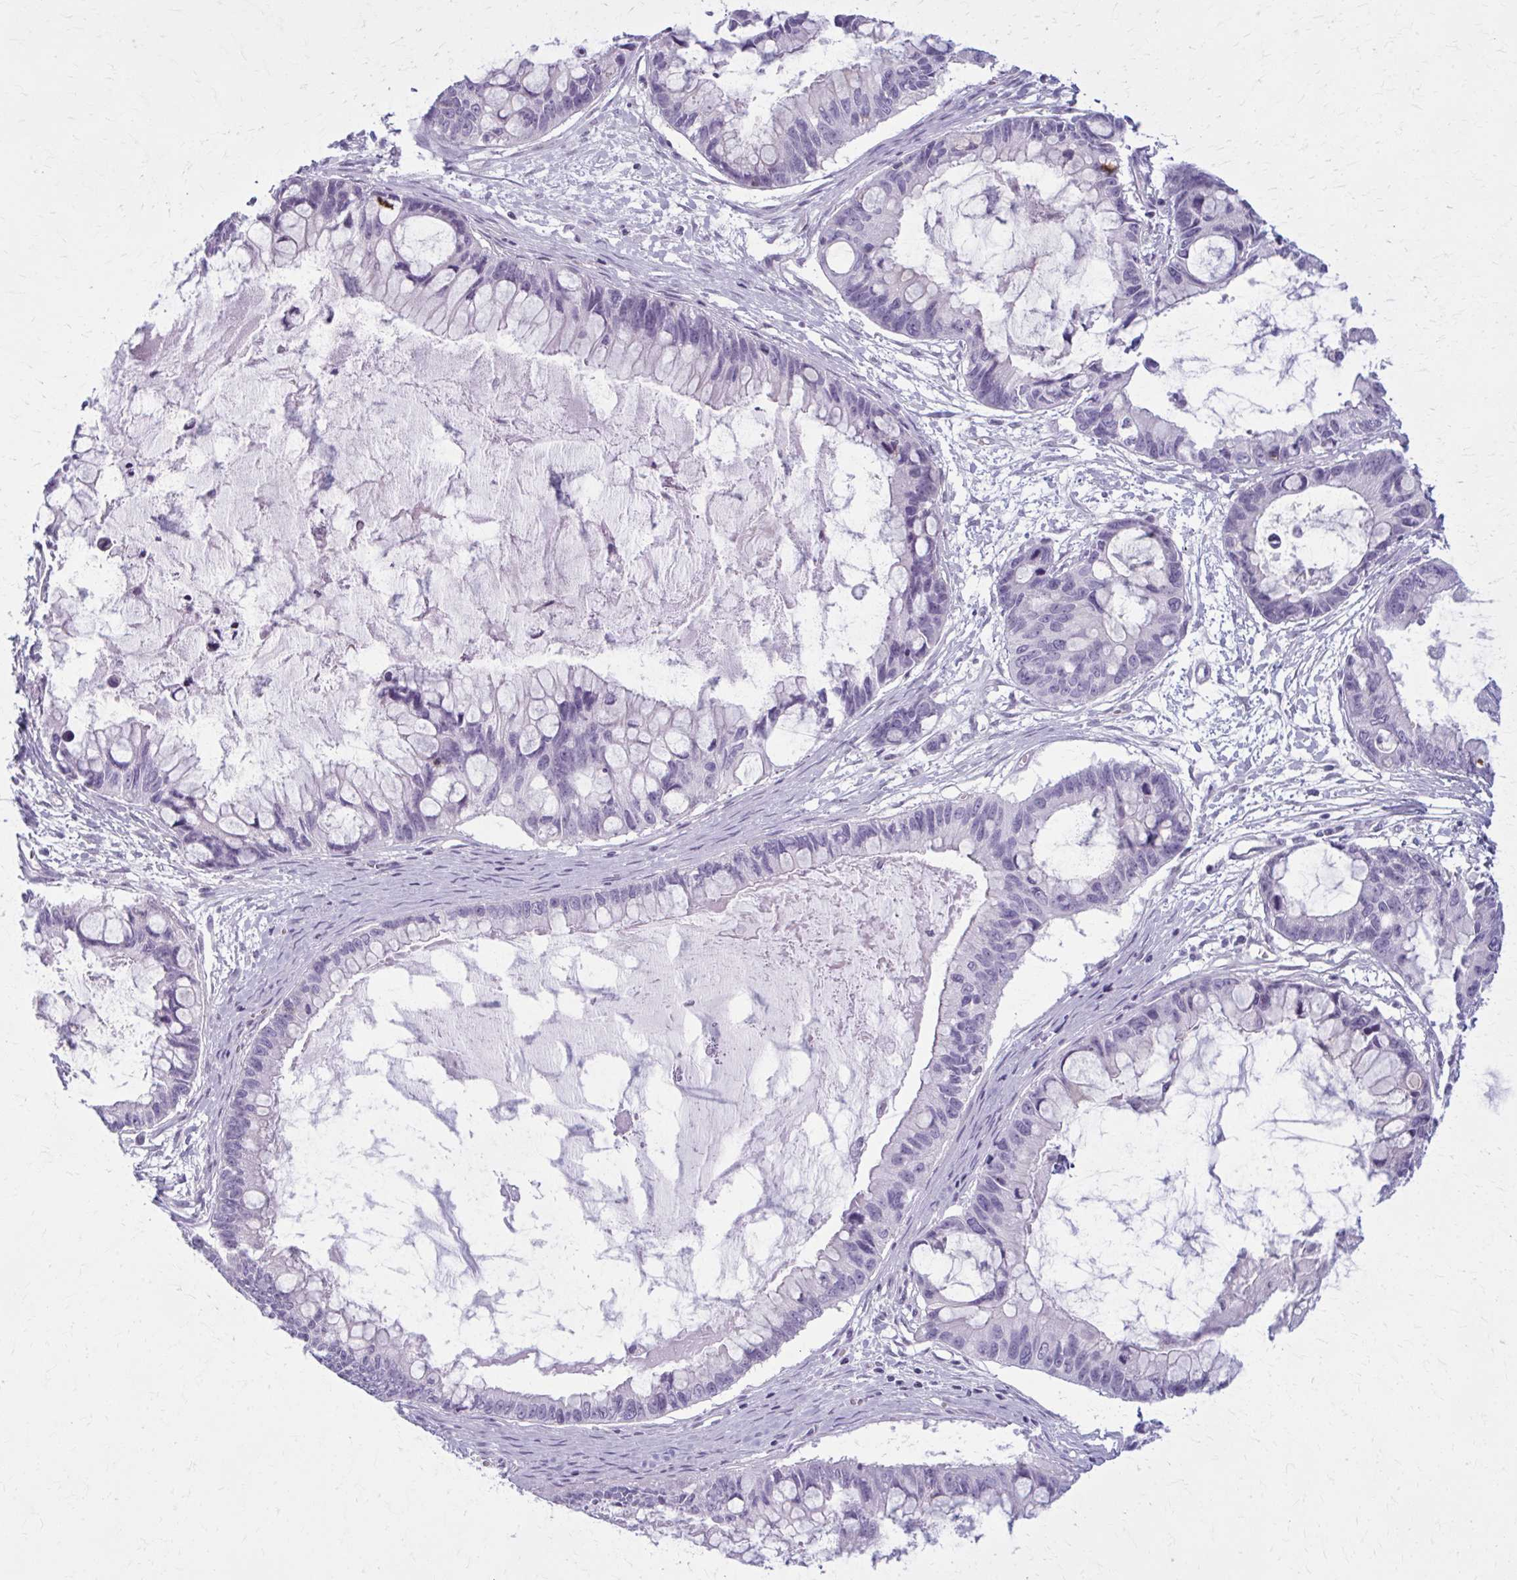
{"staining": {"intensity": "negative", "quantity": "none", "location": "none"}, "tissue": "ovarian cancer", "cell_type": "Tumor cells", "image_type": "cancer", "snomed": [{"axis": "morphology", "description": "Cystadenocarcinoma, mucinous, NOS"}, {"axis": "topography", "description": "Ovary"}], "caption": "A photomicrograph of ovarian cancer (mucinous cystadenocarcinoma) stained for a protein exhibits no brown staining in tumor cells.", "gene": "CD38", "patient": {"sex": "female", "age": 63}}